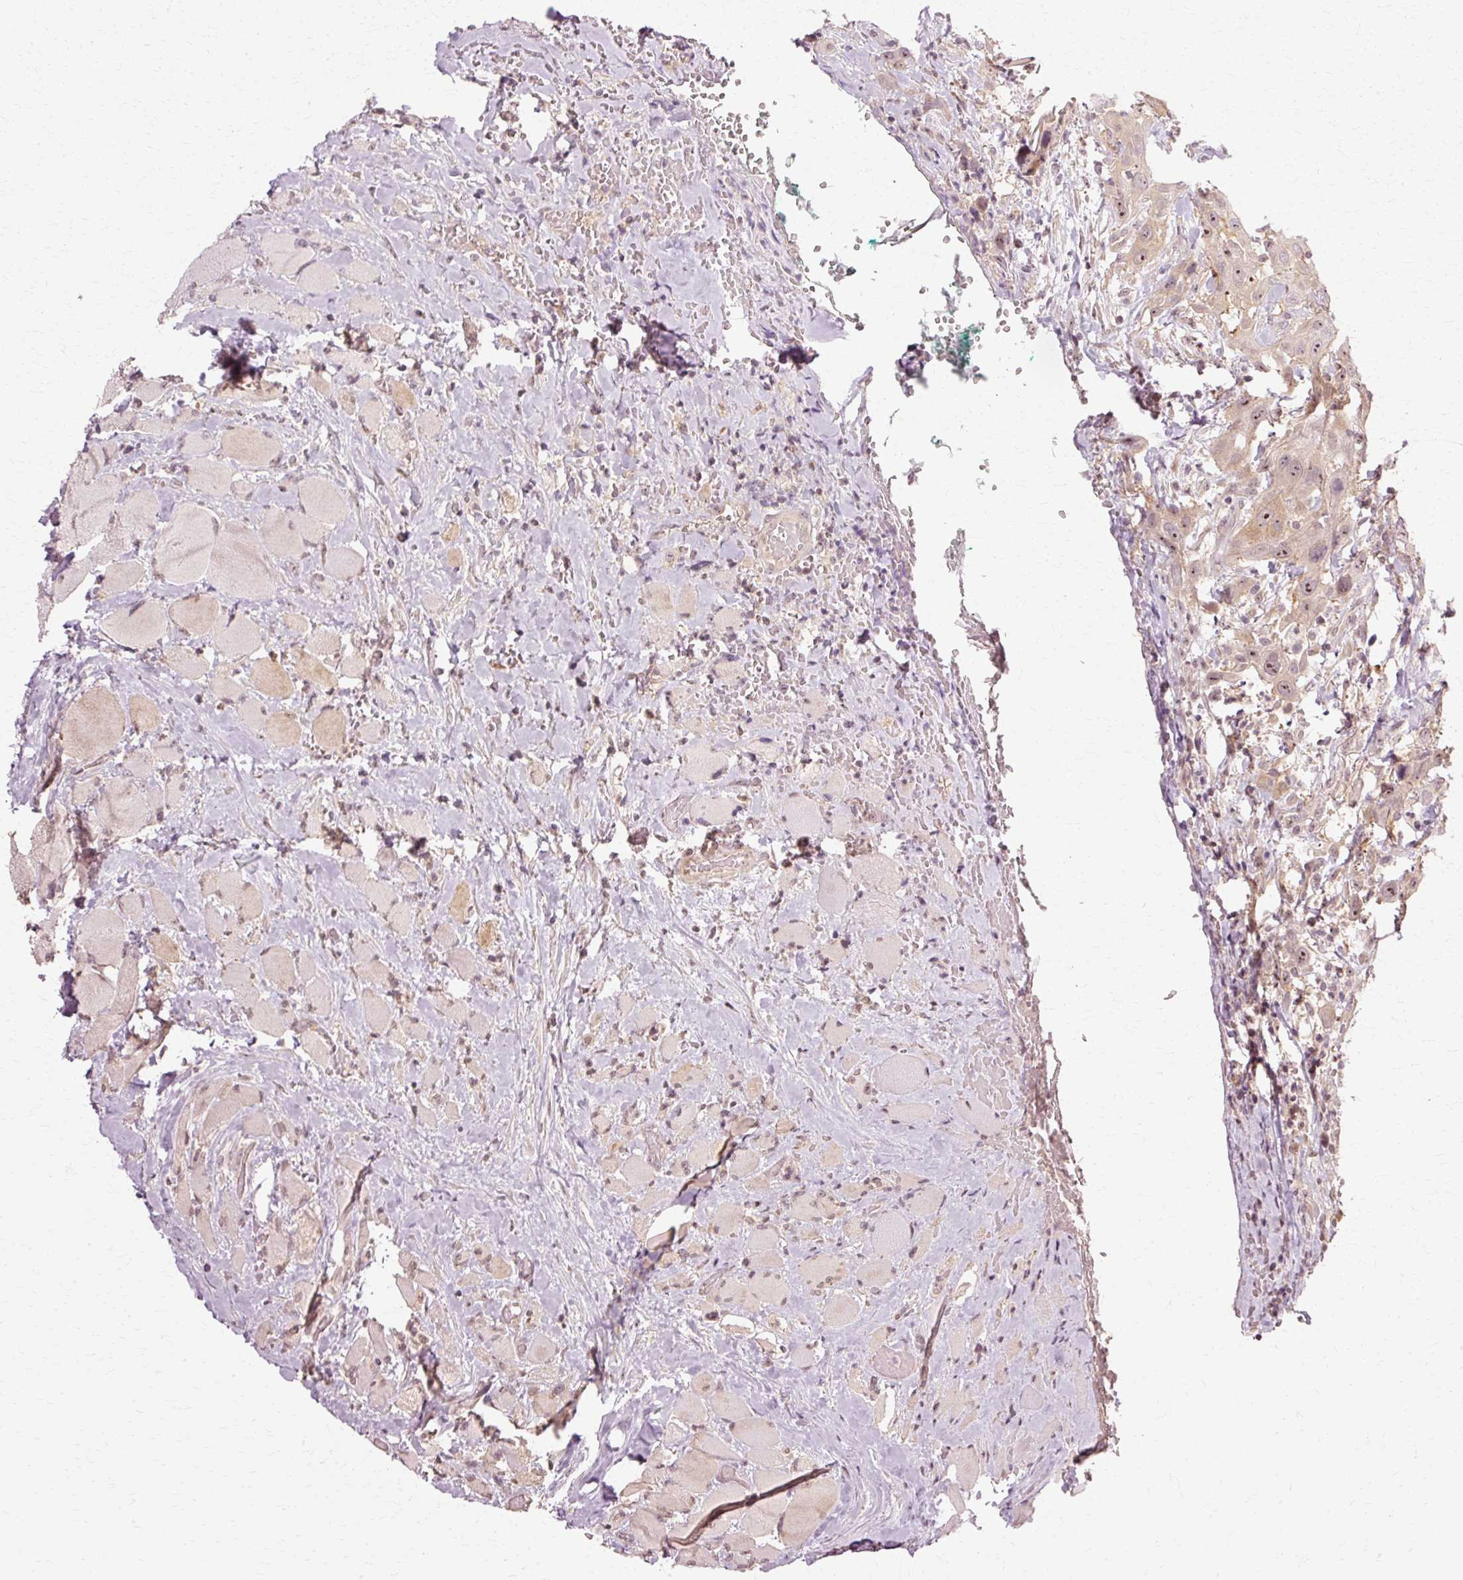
{"staining": {"intensity": "weak", "quantity": ">75%", "location": "cytoplasmic/membranous,nuclear"}, "tissue": "head and neck cancer", "cell_type": "Tumor cells", "image_type": "cancer", "snomed": [{"axis": "morphology", "description": "Squamous cell carcinoma, NOS"}, {"axis": "topography", "description": "Head-Neck"}], "caption": "Head and neck squamous cell carcinoma stained for a protein (brown) displays weak cytoplasmic/membranous and nuclear positive expression in approximately >75% of tumor cells.", "gene": "RGPD5", "patient": {"sex": "male", "age": 81}}